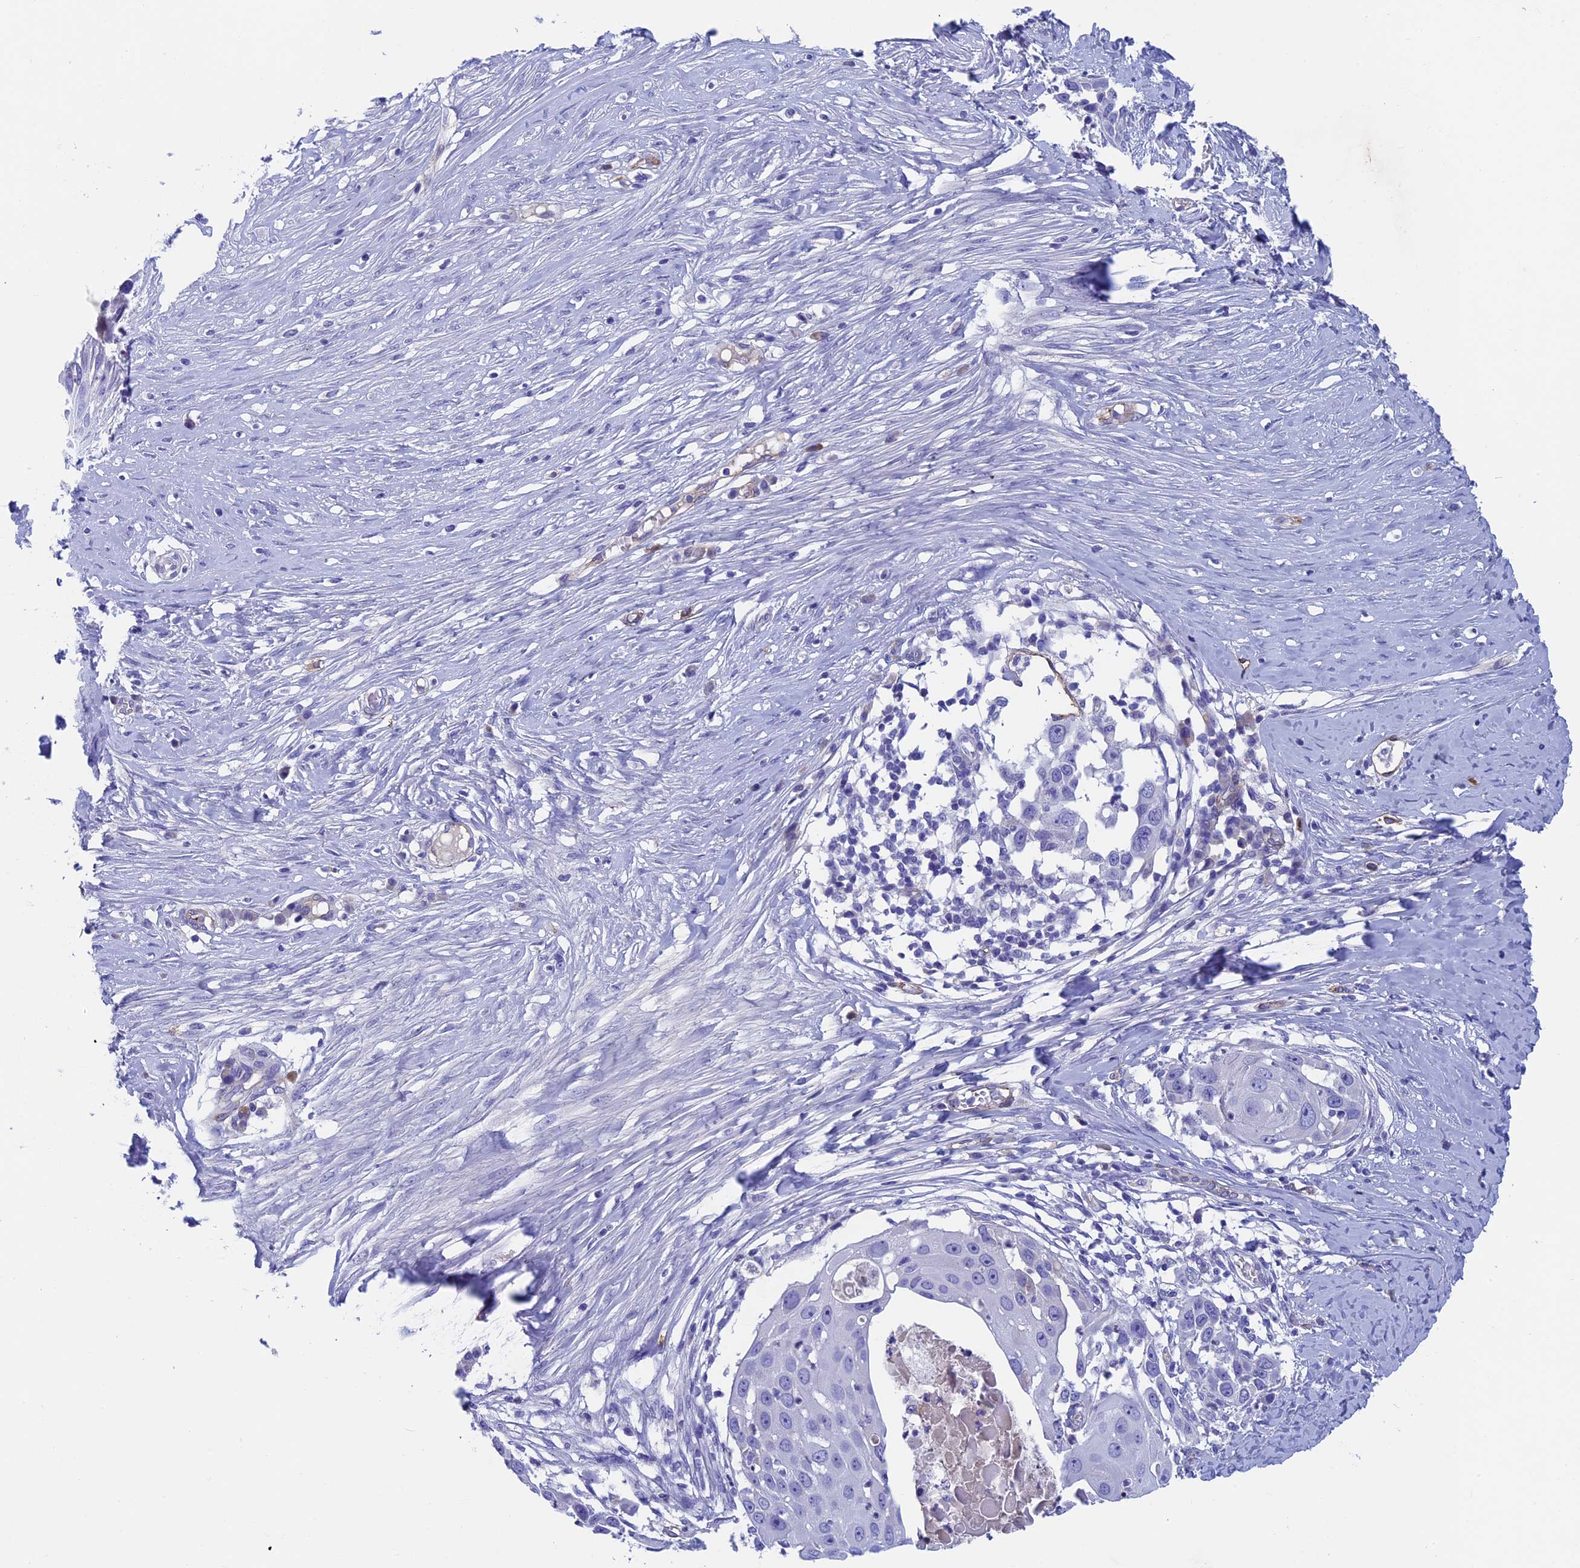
{"staining": {"intensity": "negative", "quantity": "none", "location": "none"}, "tissue": "skin cancer", "cell_type": "Tumor cells", "image_type": "cancer", "snomed": [{"axis": "morphology", "description": "Squamous cell carcinoma, NOS"}, {"axis": "topography", "description": "Skin"}], "caption": "Immunohistochemistry image of skin squamous cell carcinoma stained for a protein (brown), which shows no positivity in tumor cells.", "gene": "INSYN1", "patient": {"sex": "female", "age": 44}}